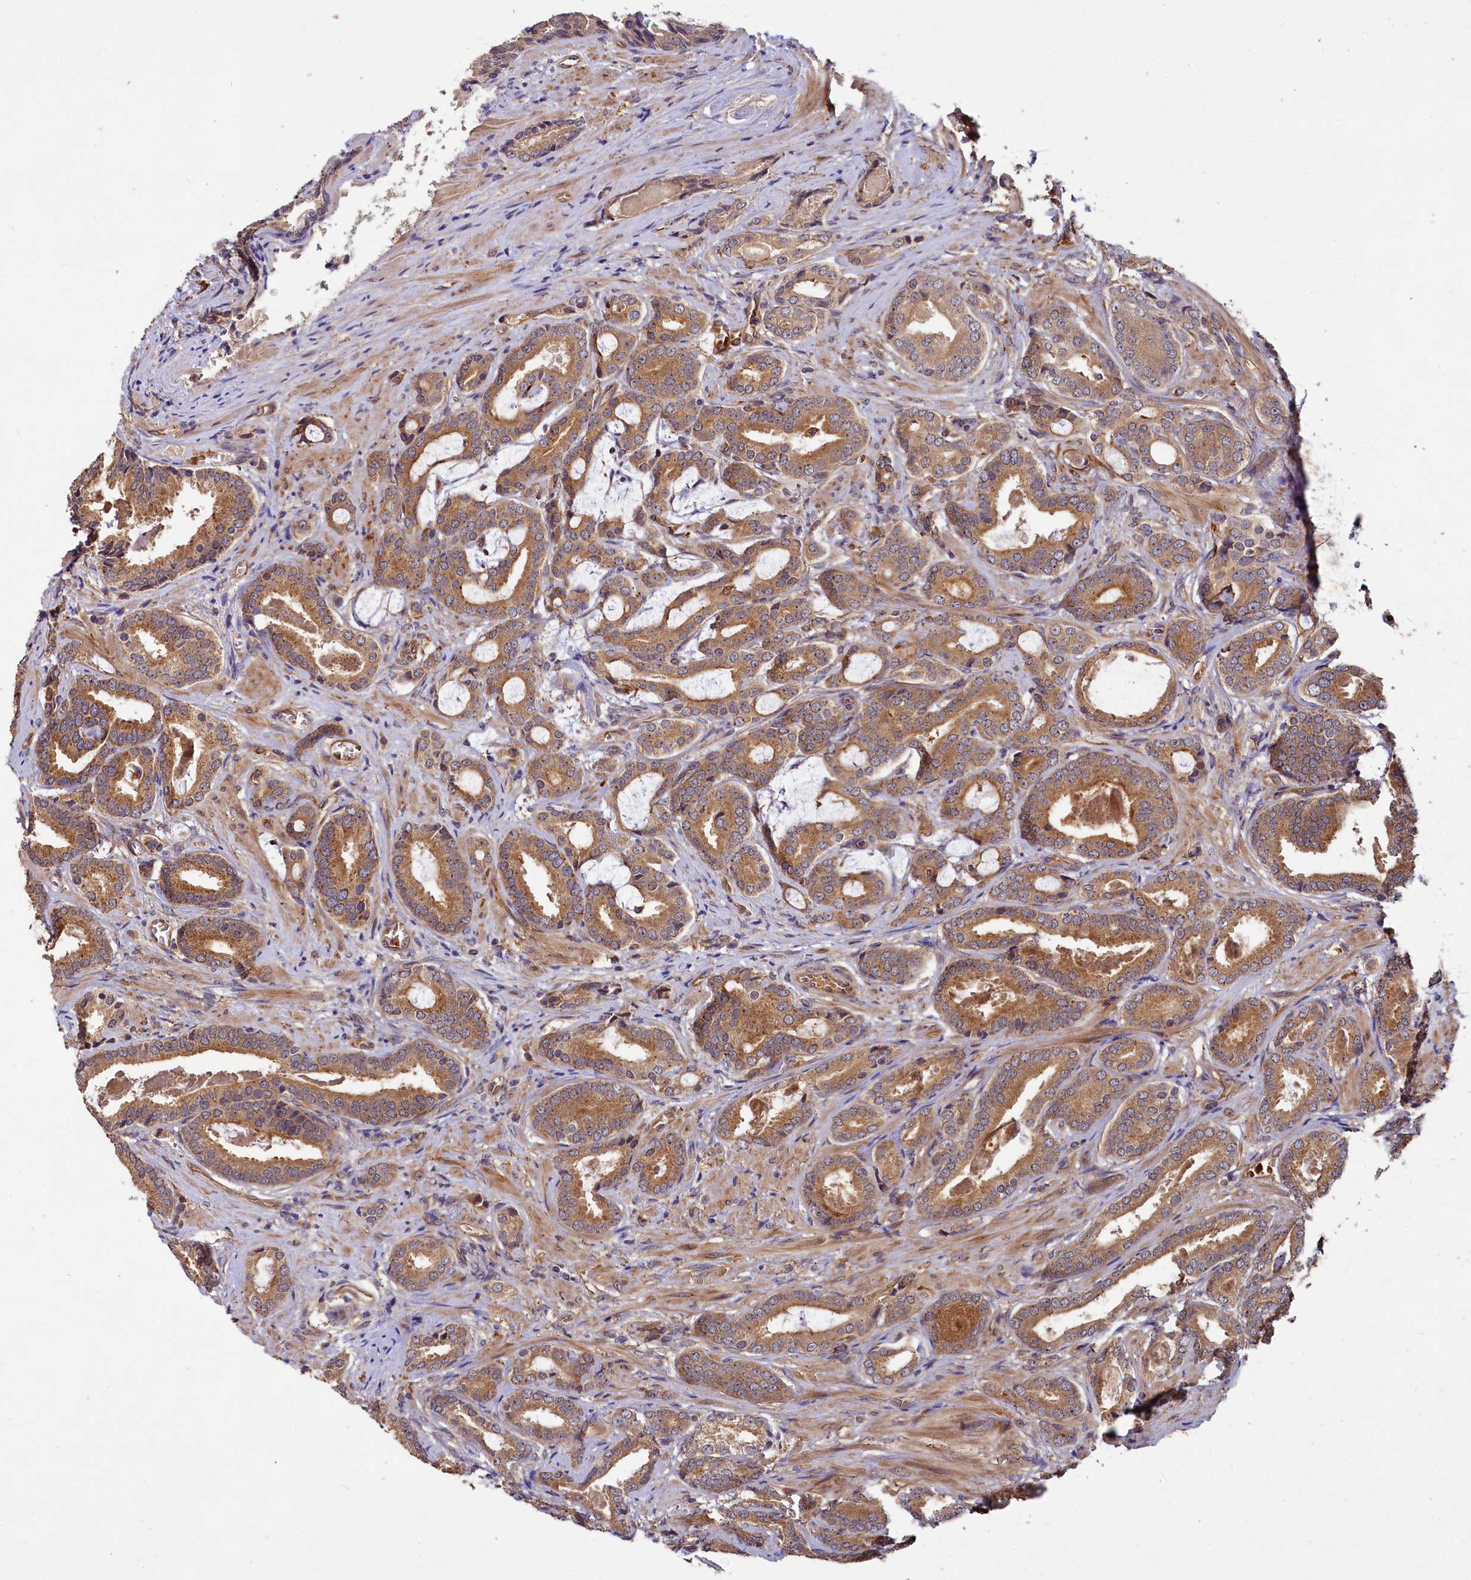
{"staining": {"intensity": "moderate", "quantity": ">75%", "location": "cytoplasmic/membranous"}, "tissue": "prostate cancer", "cell_type": "Tumor cells", "image_type": "cancer", "snomed": [{"axis": "morphology", "description": "Adenocarcinoma, High grade"}, {"axis": "topography", "description": "Prostate"}], "caption": "Immunohistochemical staining of prostate adenocarcinoma (high-grade) exhibits medium levels of moderate cytoplasmic/membranous positivity in about >75% of tumor cells.", "gene": "PKN2", "patient": {"sex": "male", "age": 60}}